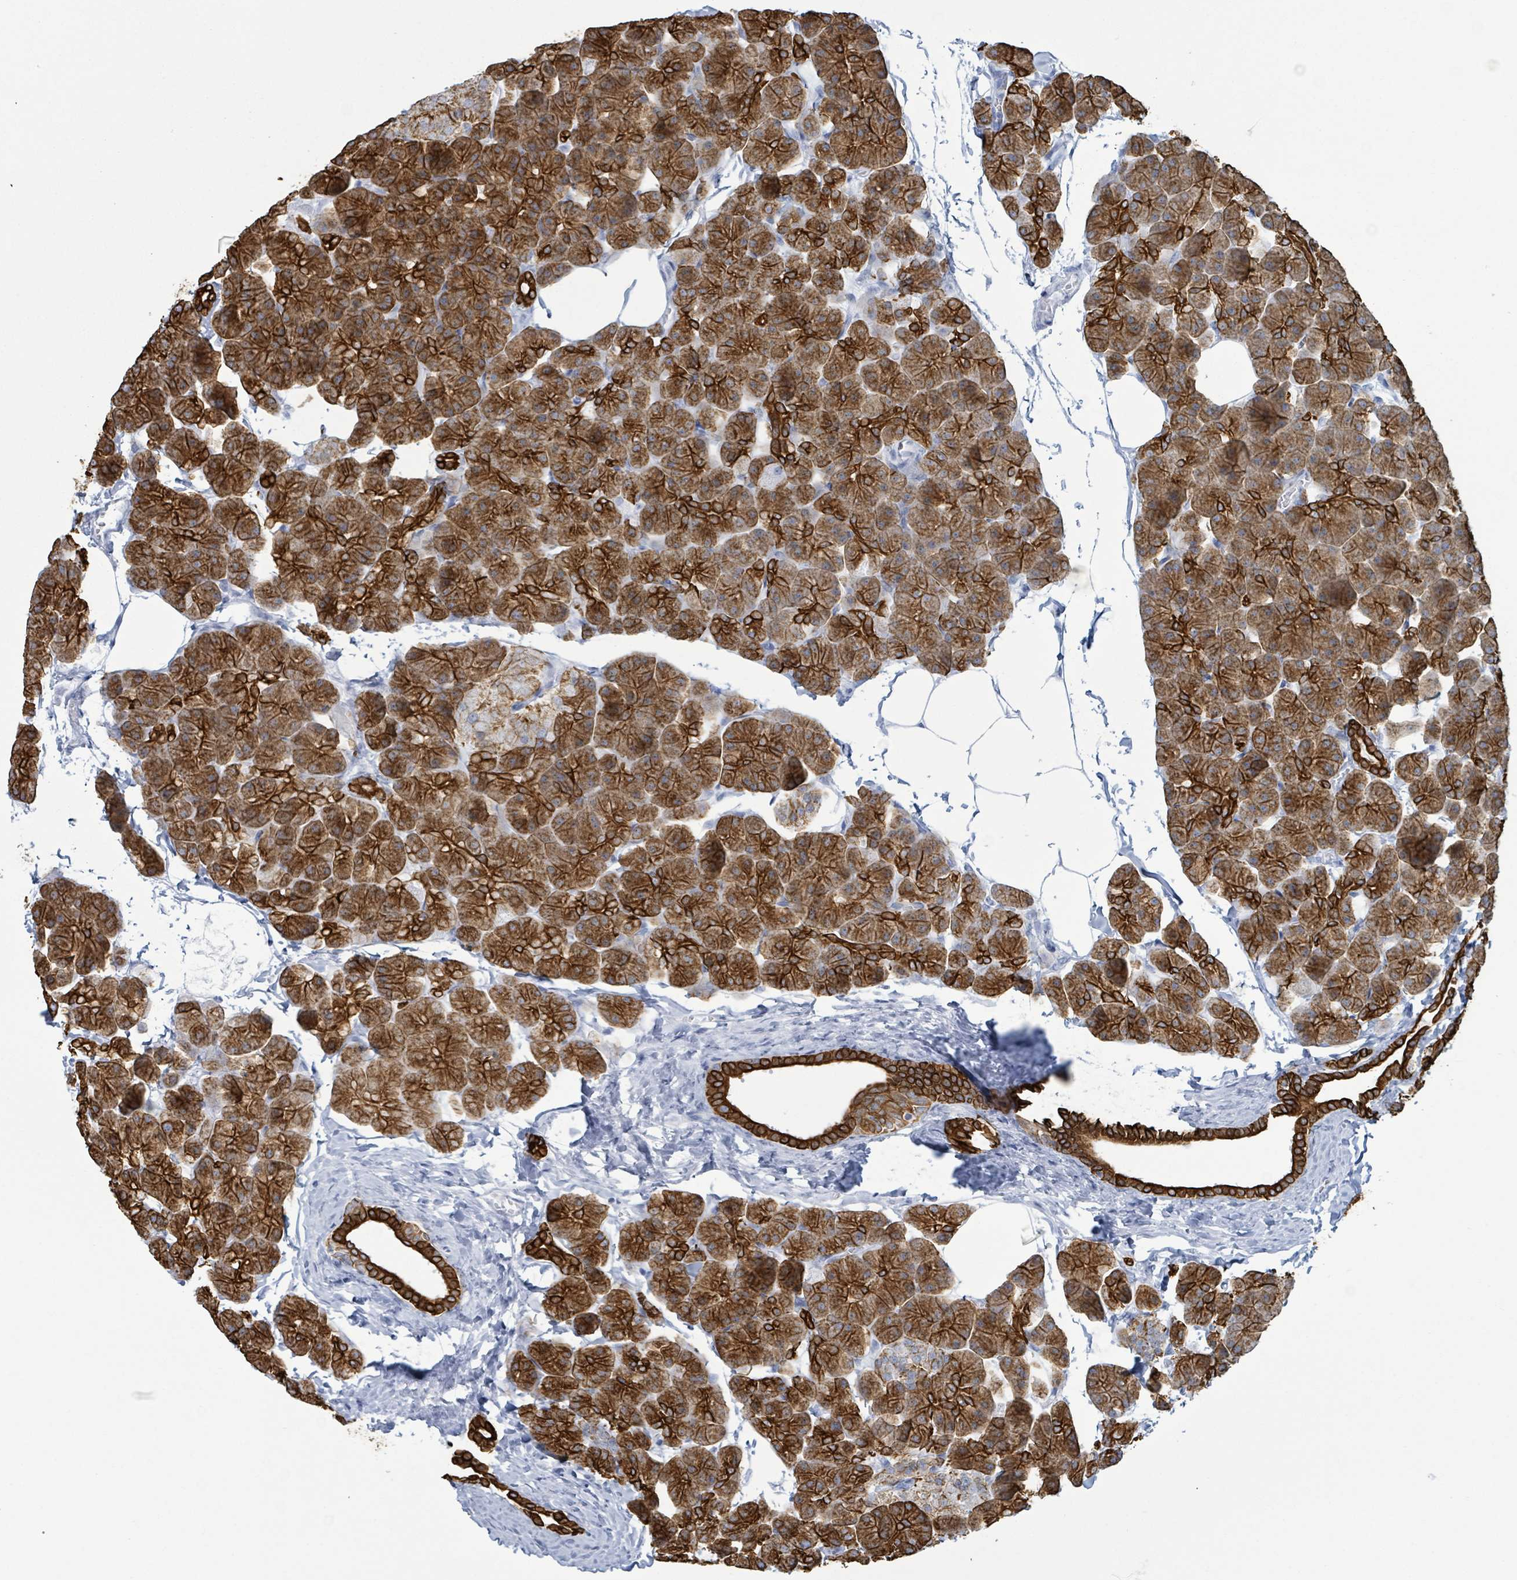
{"staining": {"intensity": "strong", "quantity": ">75%", "location": "cytoplasmic/membranous"}, "tissue": "pancreas", "cell_type": "Exocrine glandular cells", "image_type": "normal", "snomed": [{"axis": "morphology", "description": "Normal tissue, NOS"}, {"axis": "topography", "description": "Pancreas"}], "caption": "About >75% of exocrine glandular cells in normal pancreas reveal strong cytoplasmic/membranous protein staining as visualized by brown immunohistochemical staining.", "gene": "KRT8", "patient": {"sex": "male", "age": 35}}